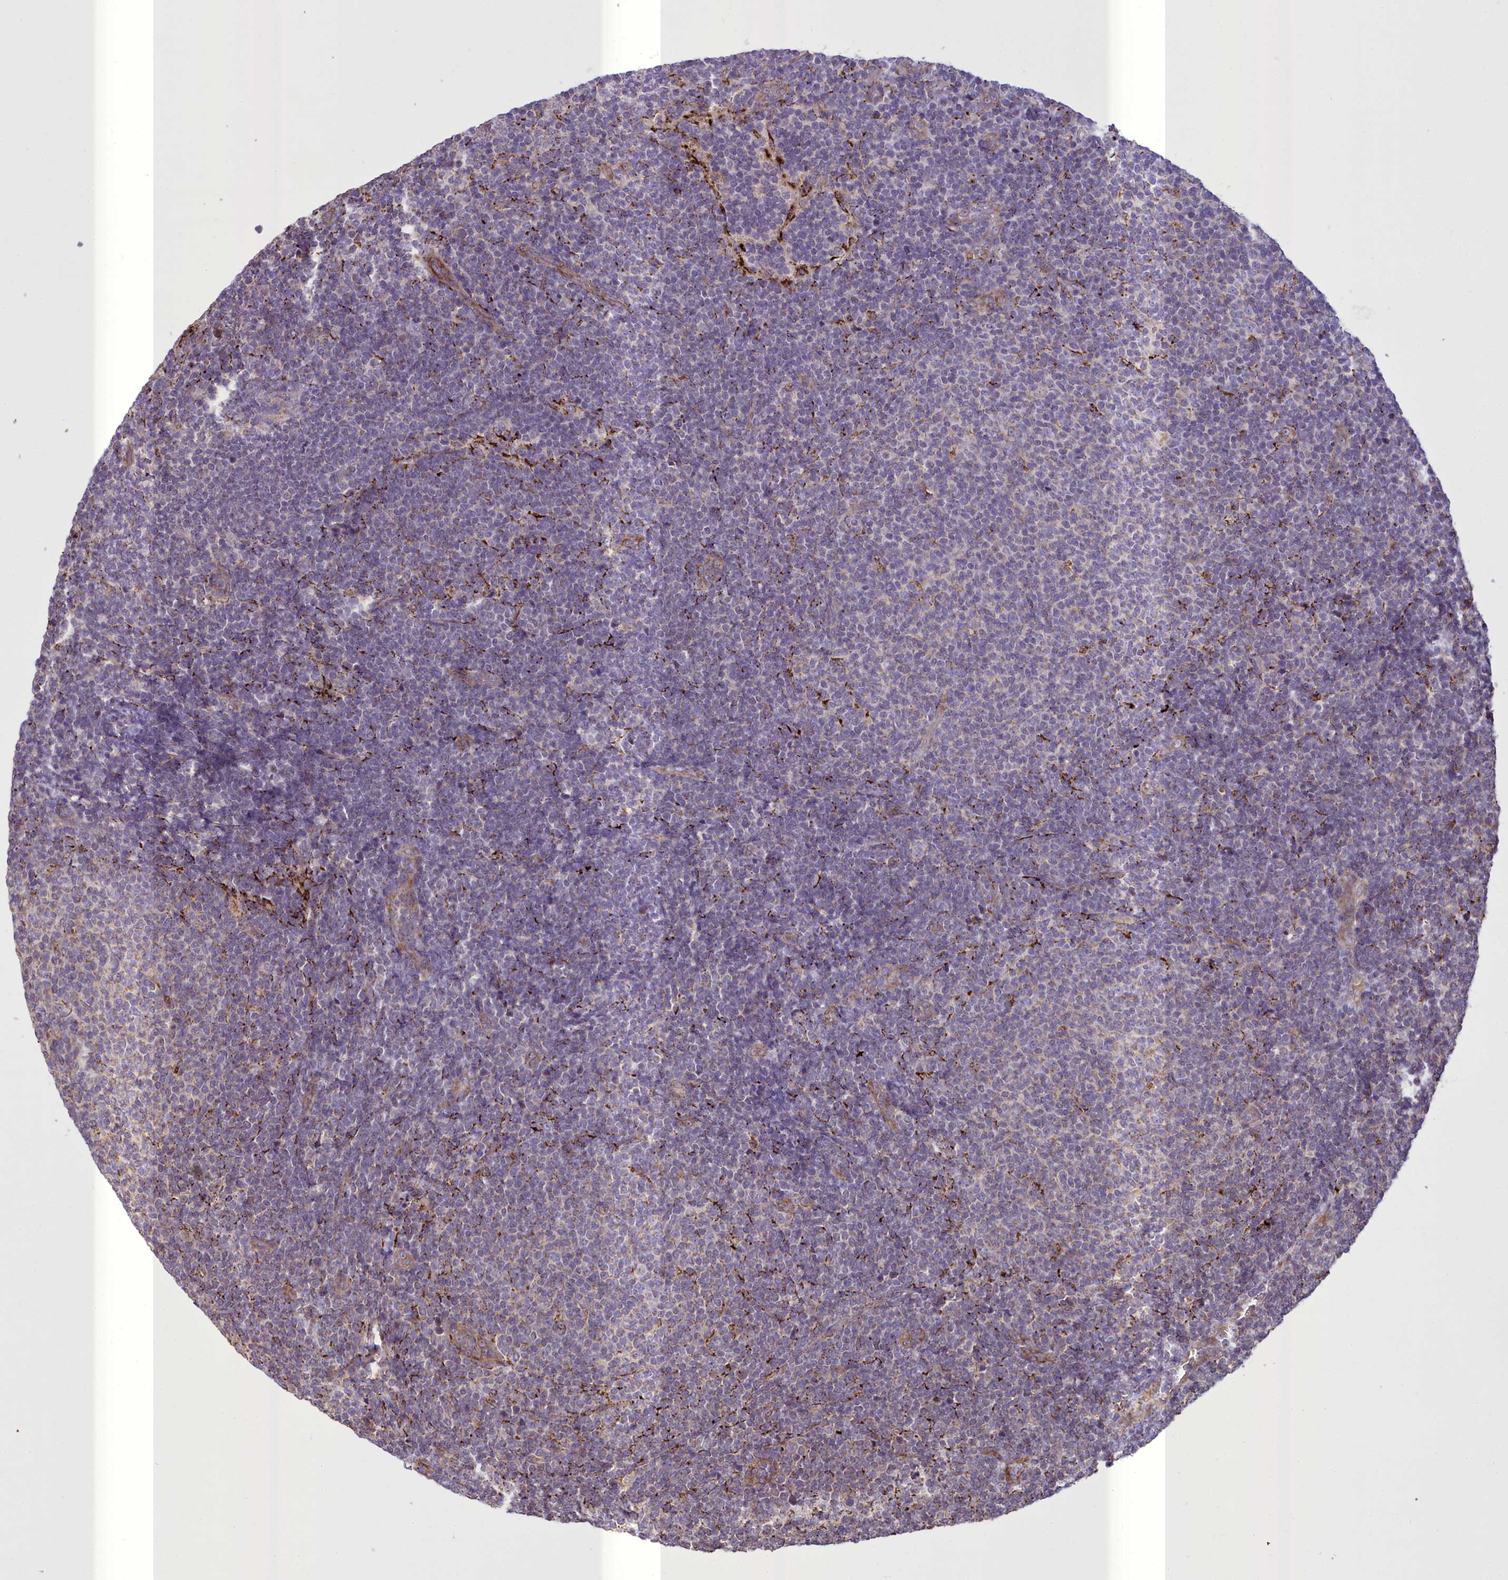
{"staining": {"intensity": "weak", "quantity": "<25%", "location": "cytoplasmic/membranous"}, "tissue": "lymphoma", "cell_type": "Tumor cells", "image_type": "cancer", "snomed": [{"axis": "morphology", "description": "Malignant lymphoma, non-Hodgkin's type, Low grade"}, {"axis": "topography", "description": "Lymph node"}], "caption": "An immunohistochemistry (IHC) histopathology image of lymphoma is shown. There is no staining in tumor cells of lymphoma.", "gene": "TBC1D24", "patient": {"sex": "male", "age": 66}}